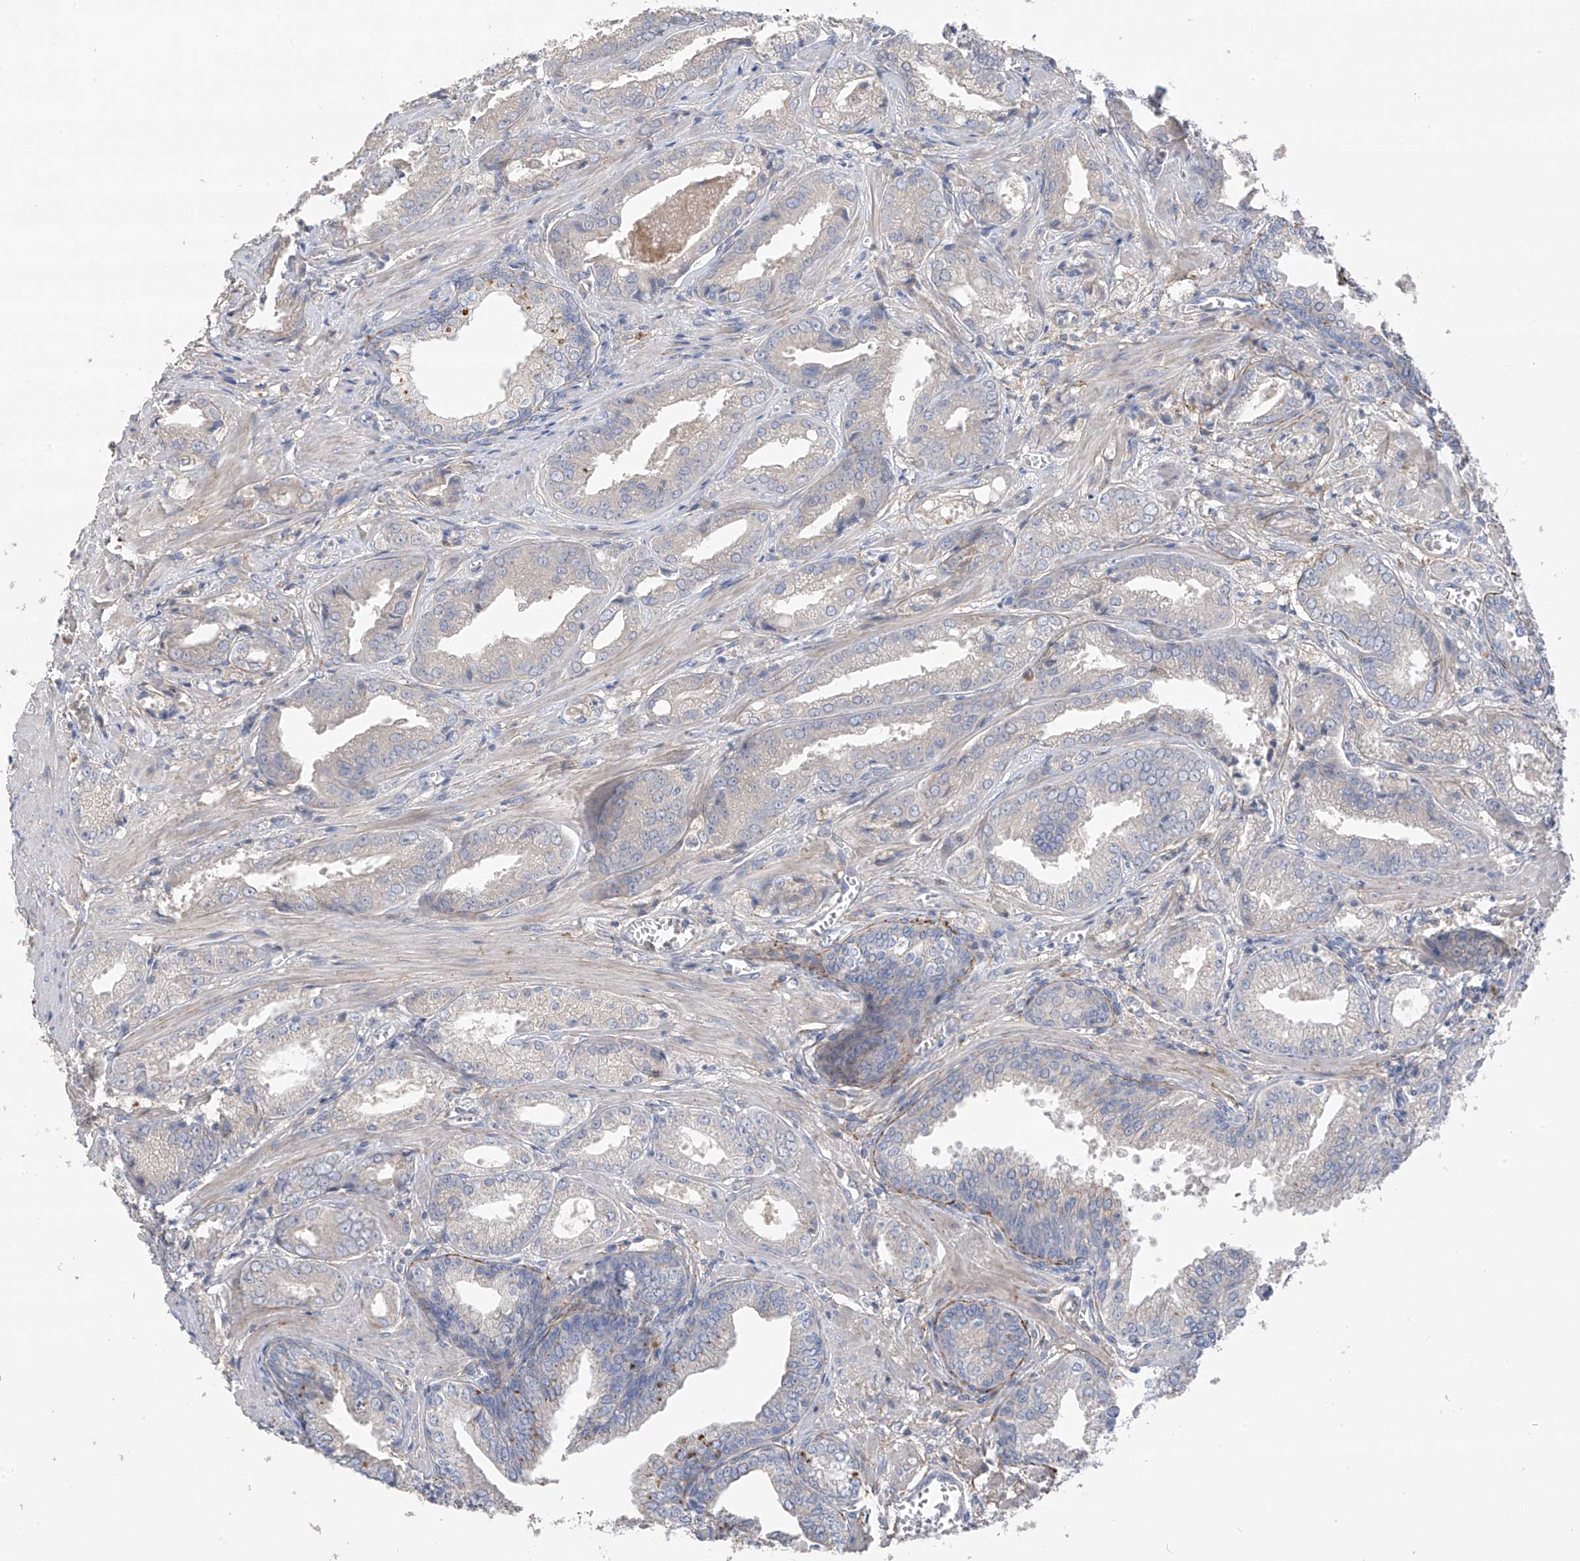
{"staining": {"intensity": "negative", "quantity": "none", "location": "none"}, "tissue": "prostate cancer", "cell_type": "Tumor cells", "image_type": "cancer", "snomed": [{"axis": "morphology", "description": "Adenocarcinoma, Low grade"}, {"axis": "topography", "description": "Prostate"}], "caption": "This micrograph is of prostate cancer (low-grade adenocarcinoma) stained with immunohistochemistry (IHC) to label a protein in brown with the nuclei are counter-stained blue. There is no staining in tumor cells.", "gene": "GALNTL6", "patient": {"sex": "male", "age": 67}}